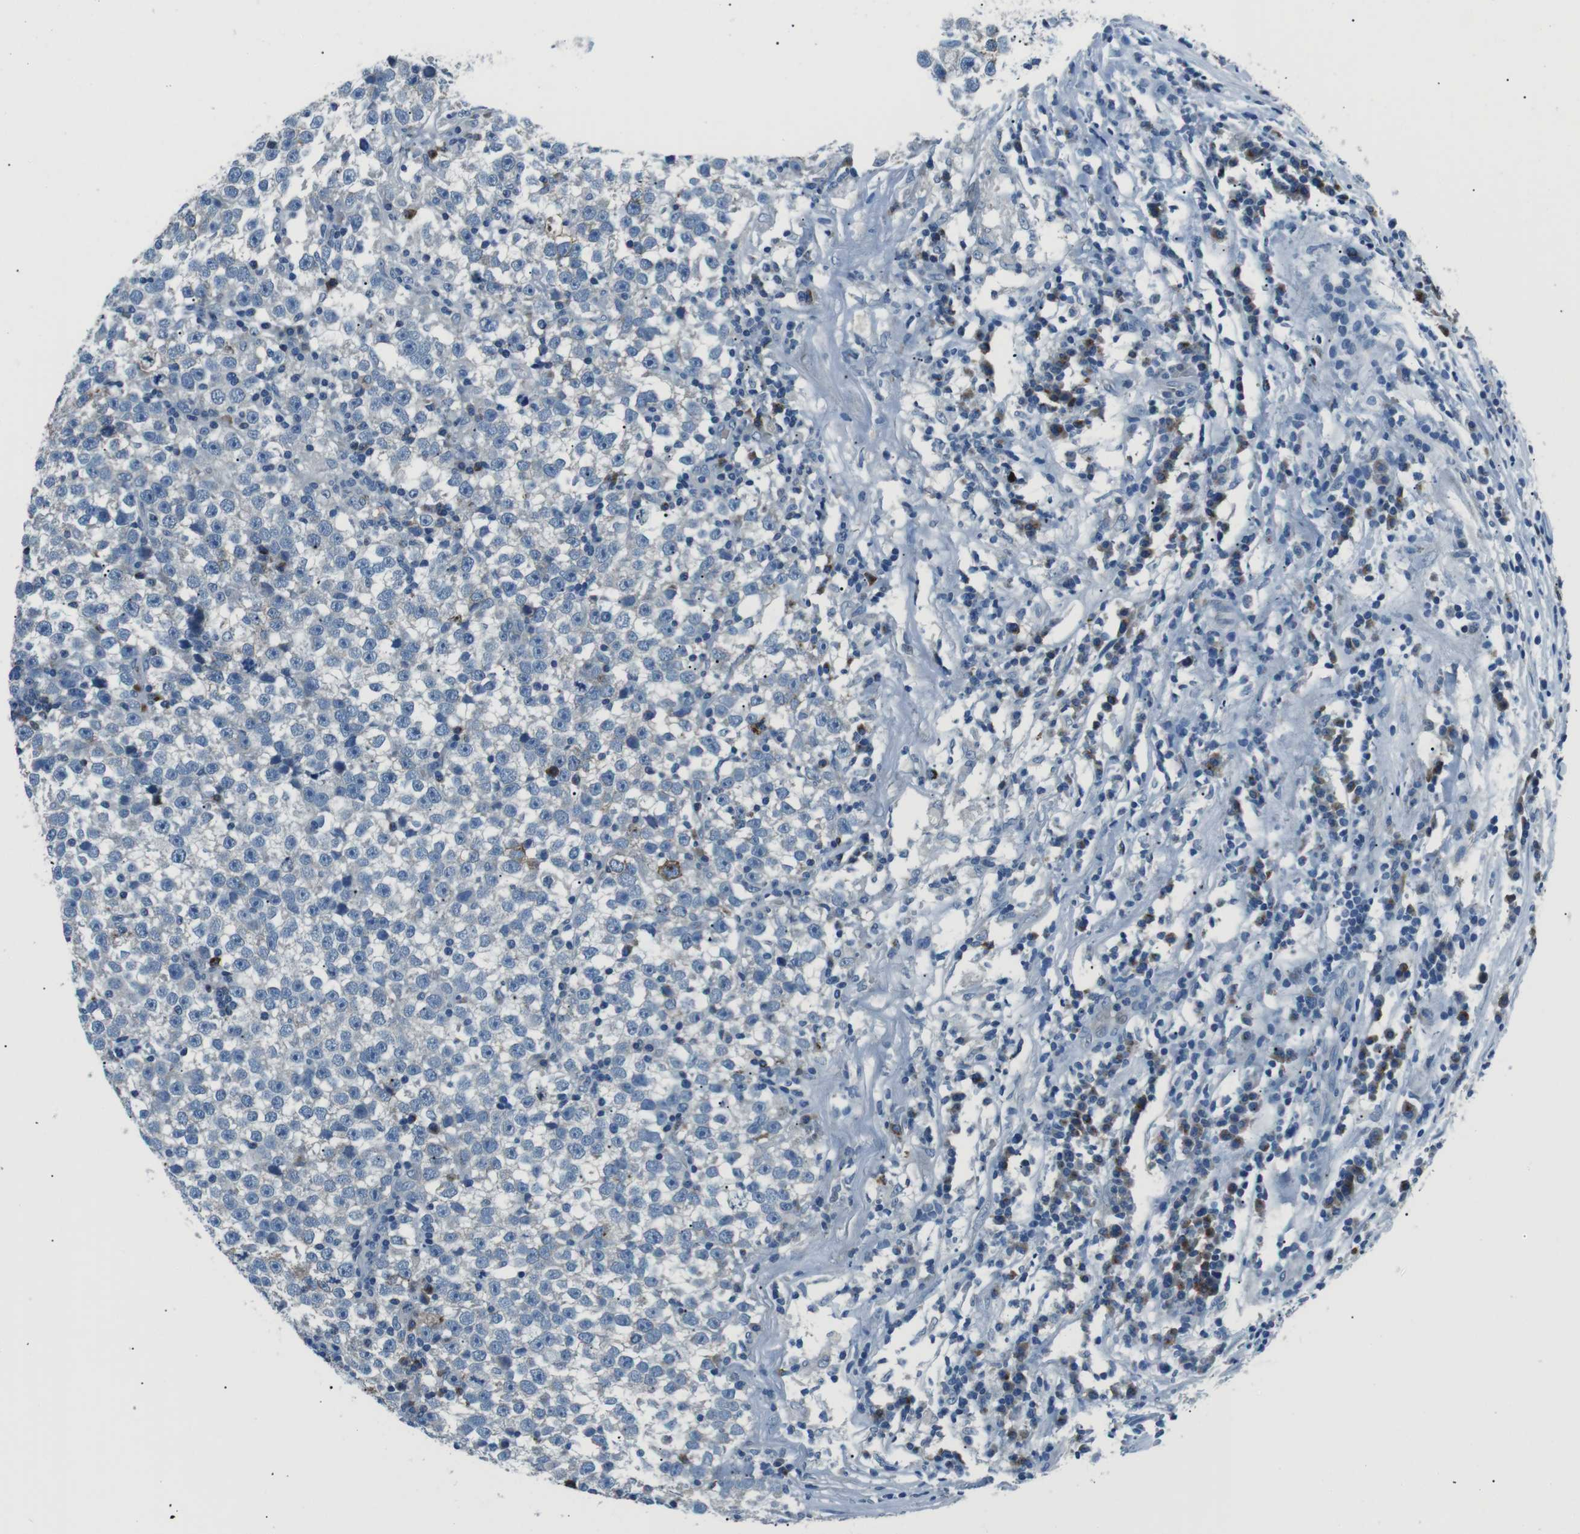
{"staining": {"intensity": "moderate", "quantity": "<25%", "location": "cytoplasmic/membranous"}, "tissue": "testis cancer", "cell_type": "Tumor cells", "image_type": "cancer", "snomed": [{"axis": "morphology", "description": "Seminoma, NOS"}, {"axis": "topography", "description": "Testis"}], "caption": "A brown stain highlights moderate cytoplasmic/membranous positivity of a protein in seminoma (testis) tumor cells.", "gene": "ST6GAL1", "patient": {"sex": "male", "age": 43}}